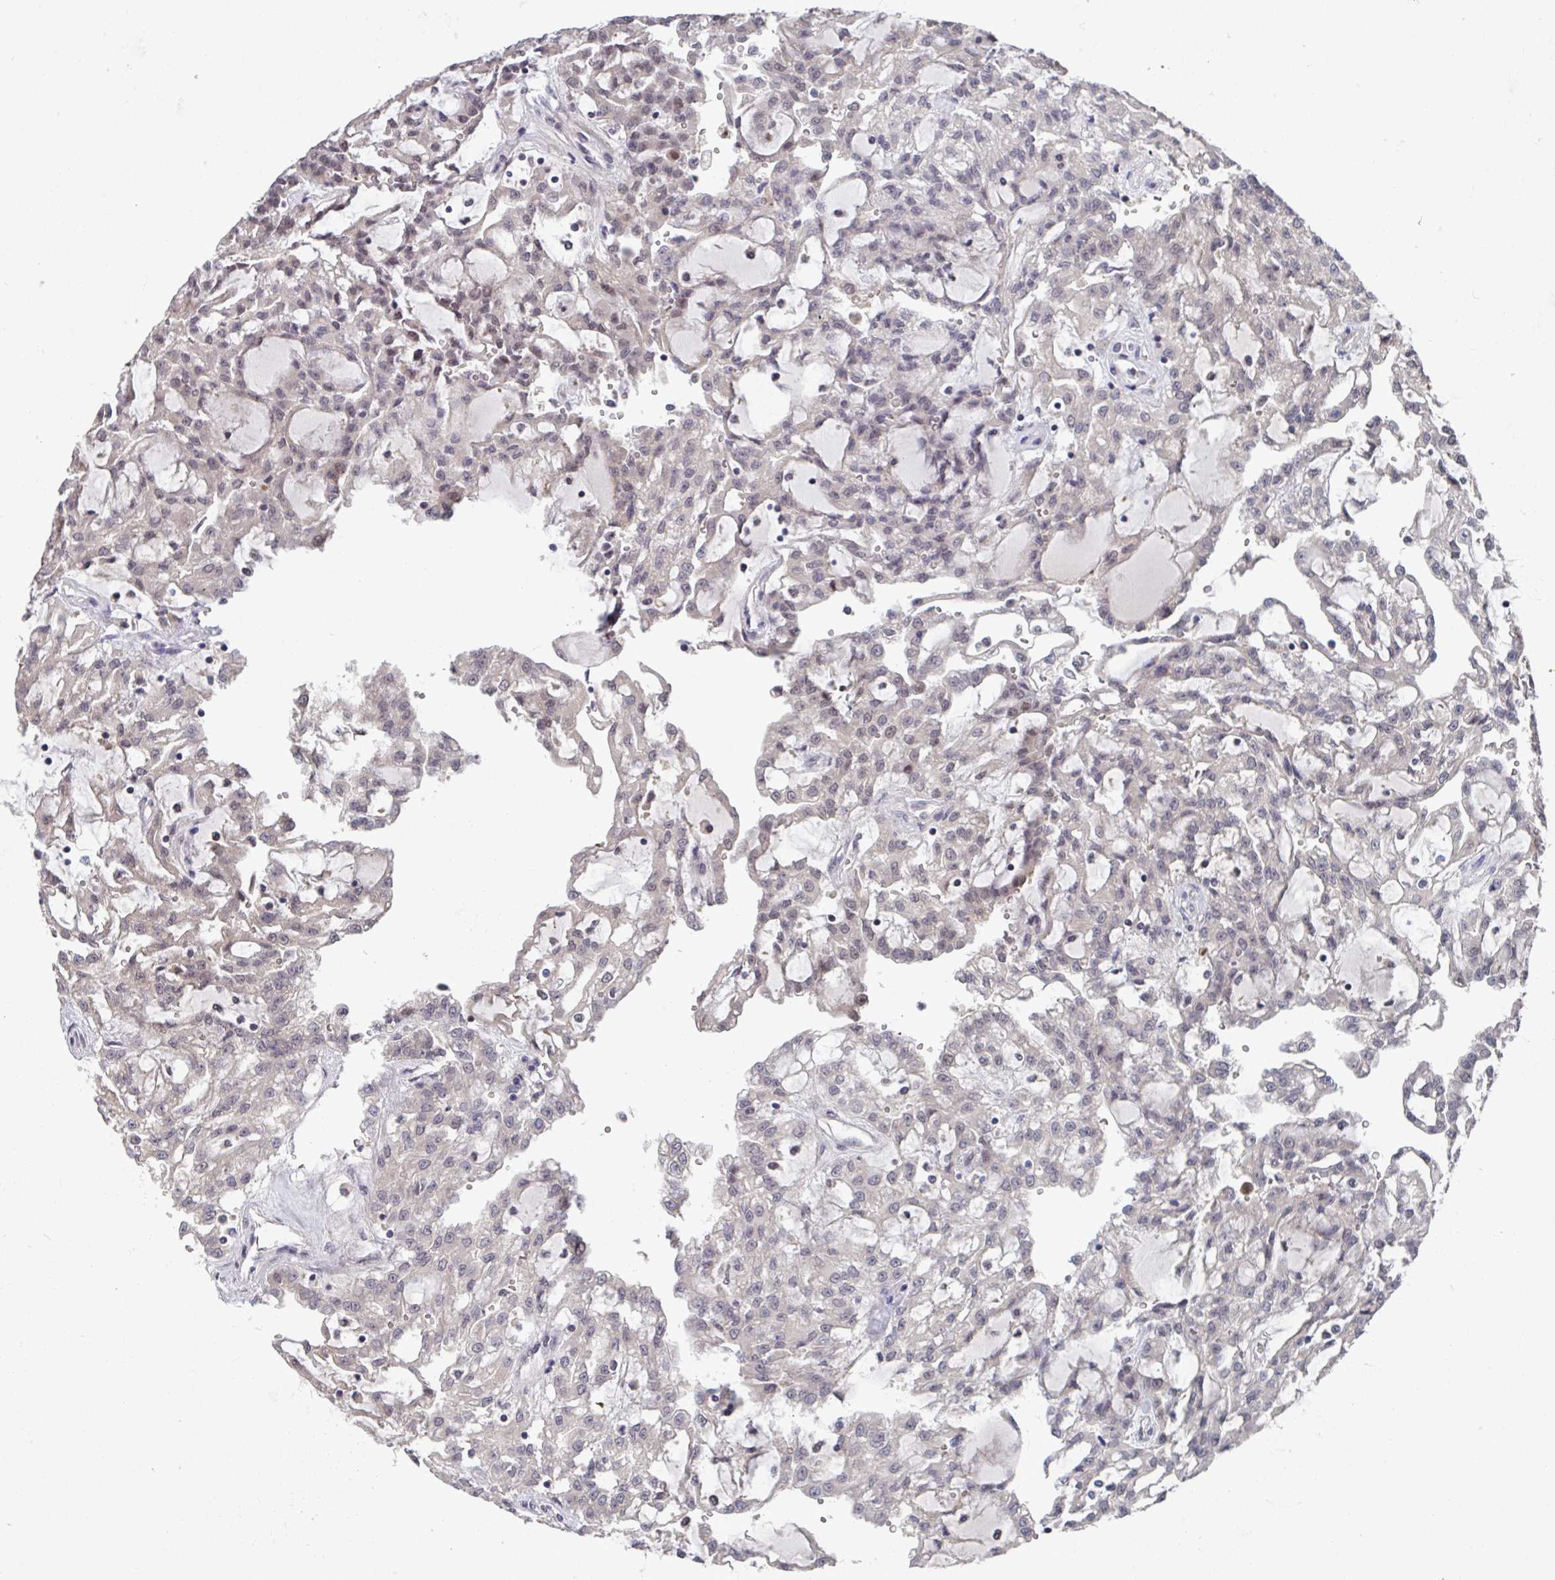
{"staining": {"intensity": "weak", "quantity": "<25%", "location": "nuclear"}, "tissue": "renal cancer", "cell_type": "Tumor cells", "image_type": "cancer", "snomed": [{"axis": "morphology", "description": "Adenocarcinoma, NOS"}, {"axis": "topography", "description": "Kidney"}], "caption": "IHC of renal cancer demonstrates no staining in tumor cells. (Brightfield microscopy of DAB IHC at high magnification).", "gene": "JMJD1C", "patient": {"sex": "male", "age": 63}}